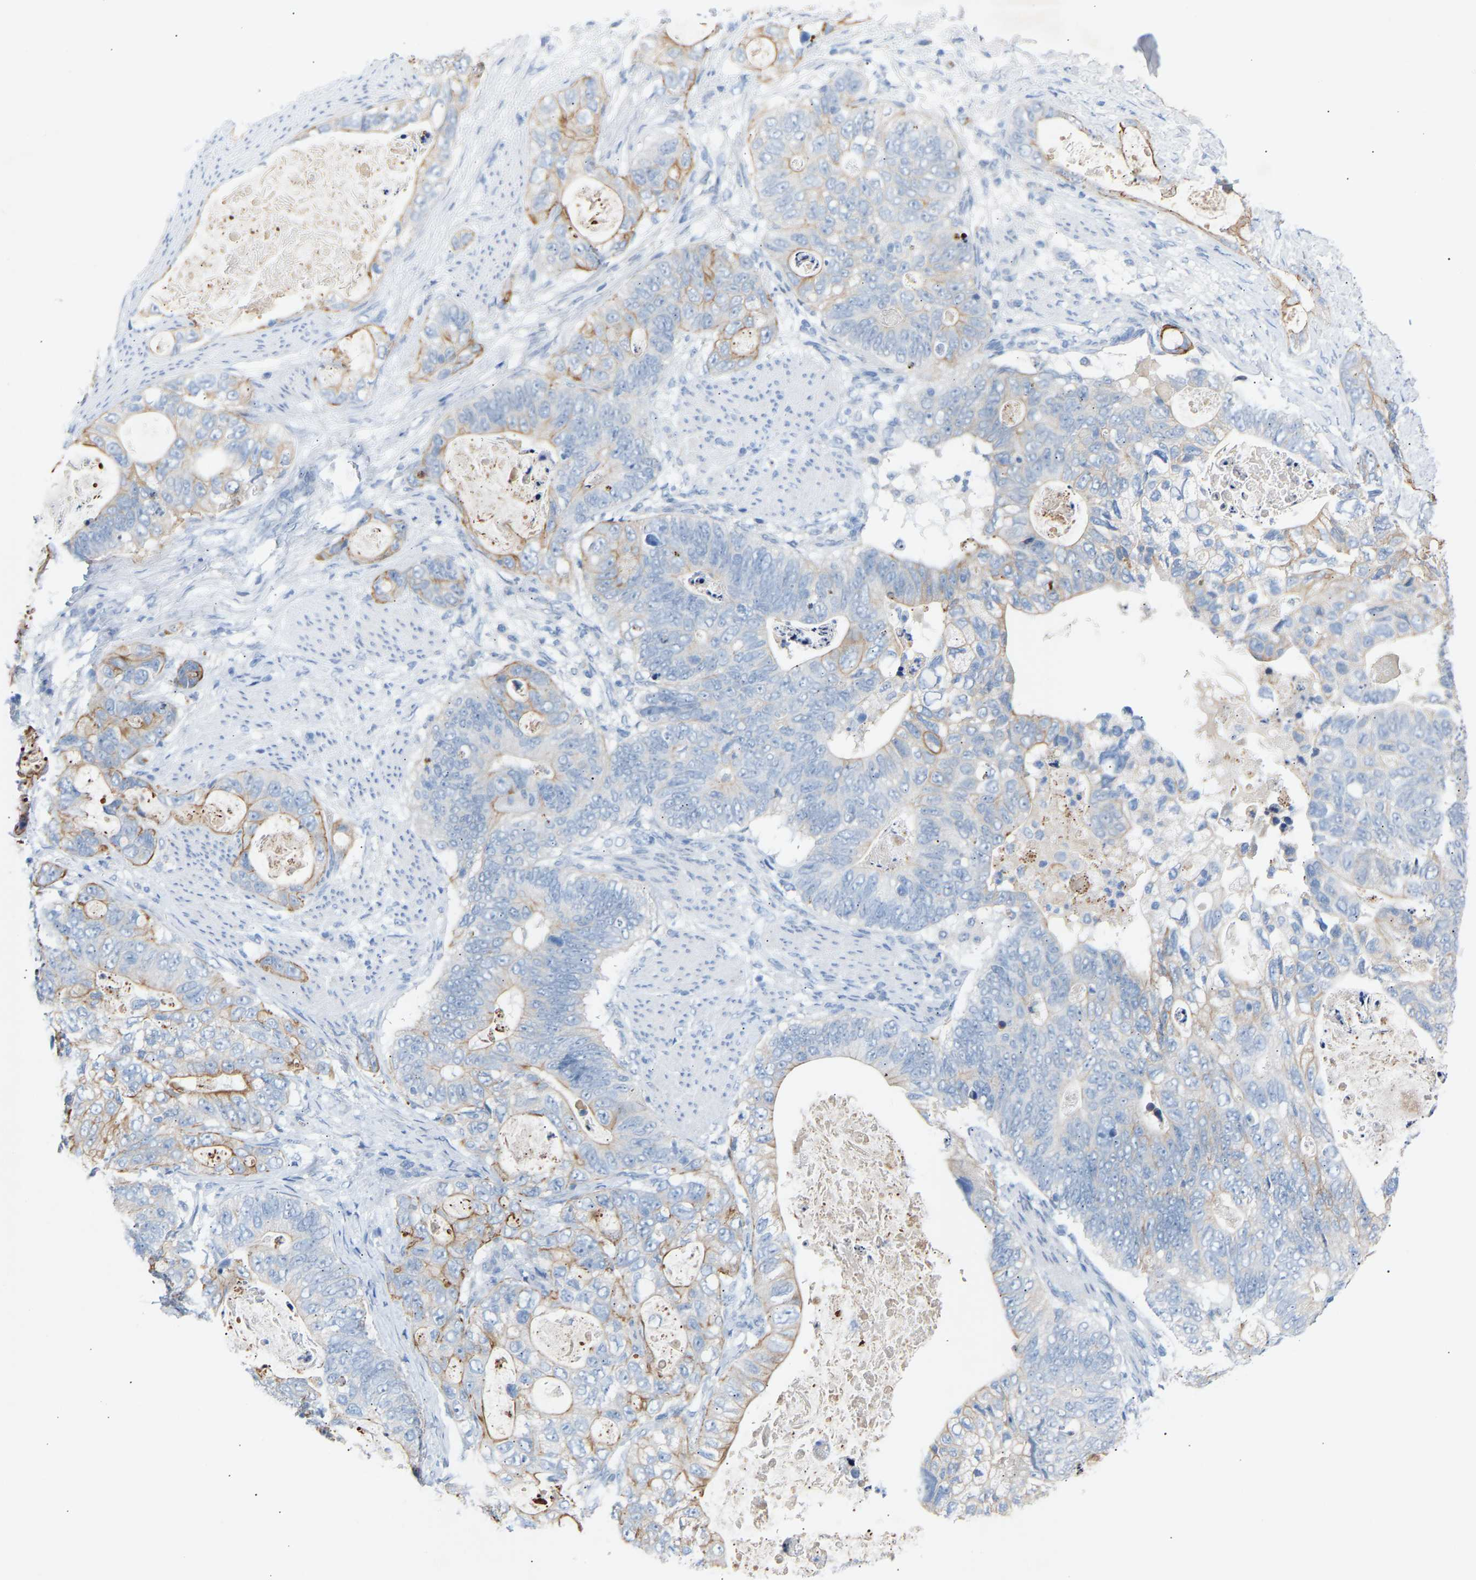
{"staining": {"intensity": "moderate", "quantity": "<25%", "location": "cytoplasmic/membranous"}, "tissue": "stomach cancer", "cell_type": "Tumor cells", "image_type": "cancer", "snomed": [{"axis": "morphology", "description": "Normal tissue, NOS"}, {"axis": "morphology", "description": "Adenocarcinoma, NOS"}, {"axis": "topography", "description": "Stomach"}], "caption": "Protein expression analysis of stomach cancer displays moderate cytoplasmic/membranous expression in about <25% of tumor cells.", "gene": "PEX1", "patient": {"sex": "female", "age": 89}}